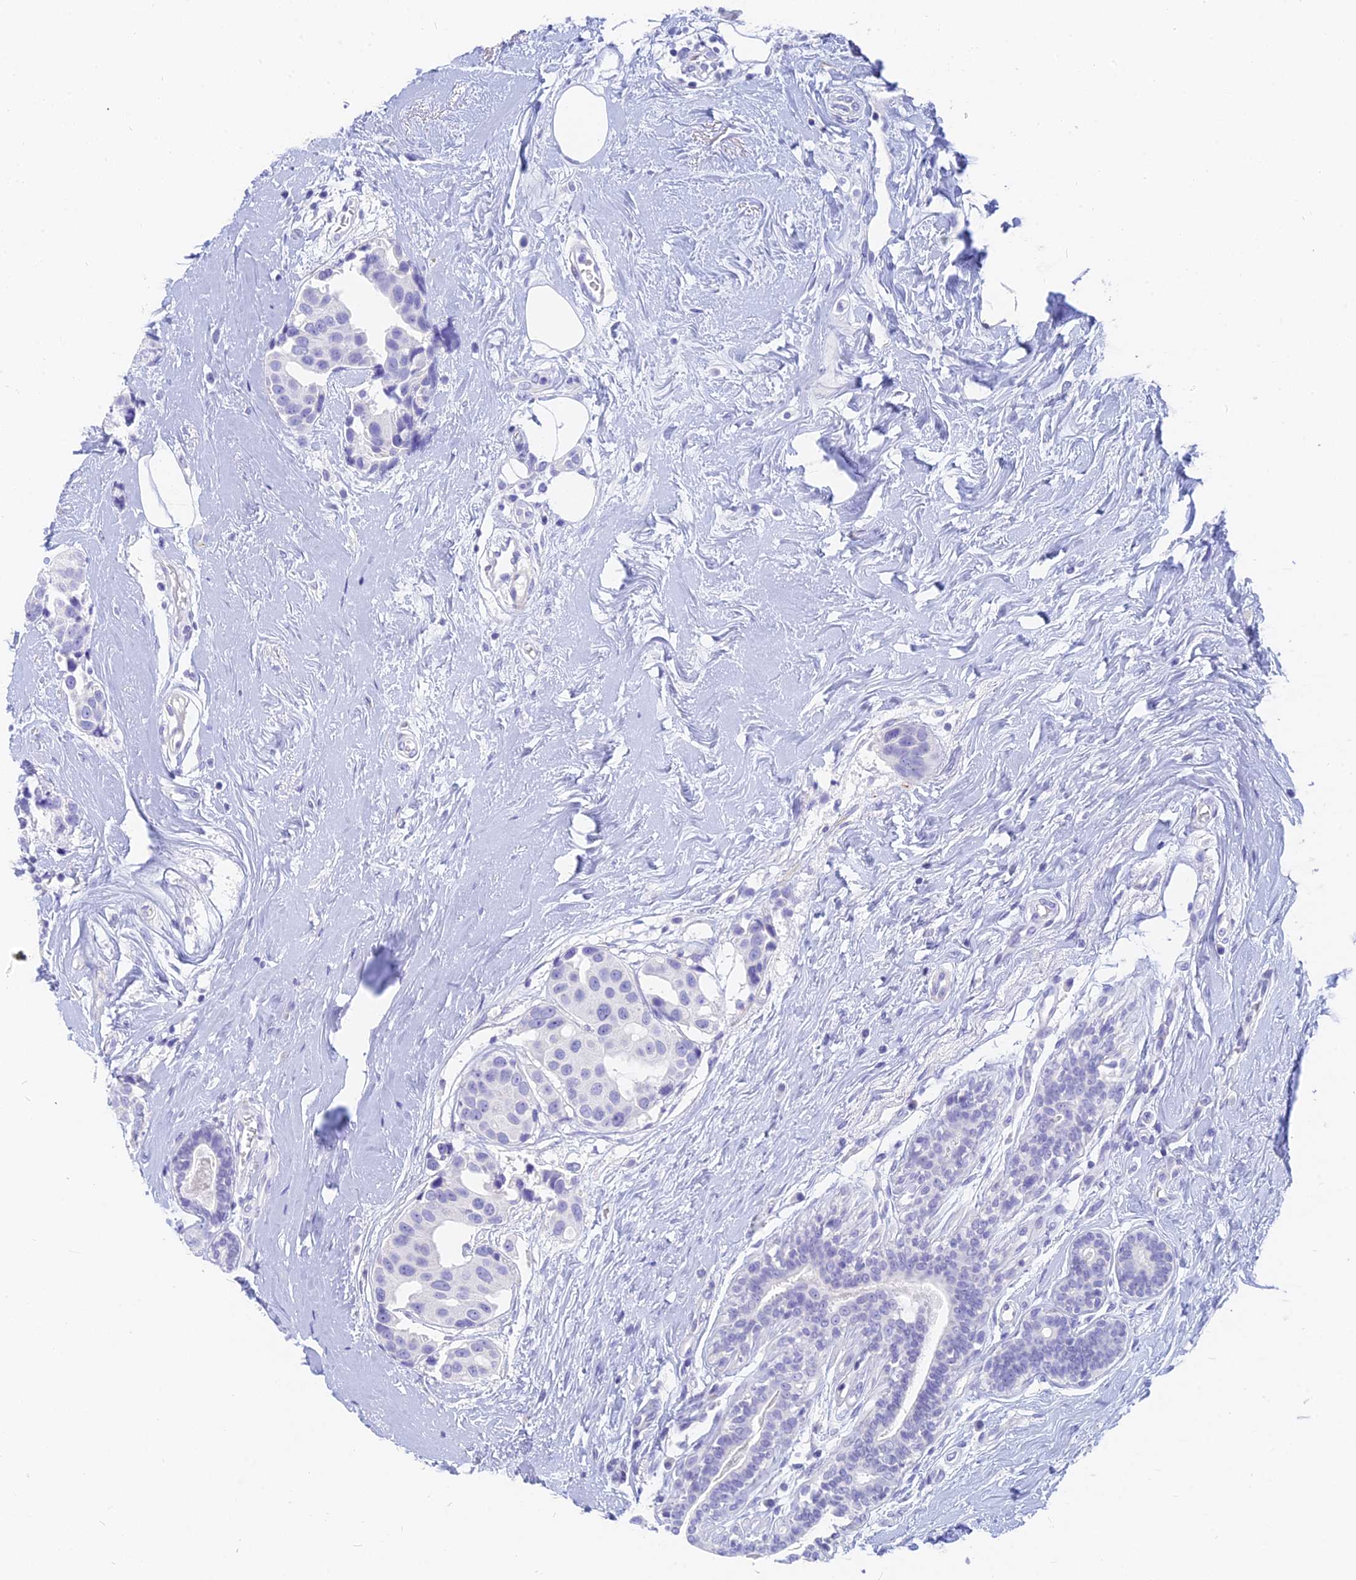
{"staining": {"intensity": "negative", "quantity": "none", "location": "none"}, "tissue": "breast cancer", "cell_type": "Tumor cells", "image_type": "cancer", "snomed": [{"axis": "morphology", "description": "Normal tissue, NOS"}, {"axis": "morphology", "description": "Duct carcinoma"}, {"axis": "topography", "description": "Breast"}], "caption": "IHC photomicrograph of neoplastic tissue: infiltrating ductal carcinoma (breast) stained with DAB shows no significant protein expression in tumor cells.", "gene": "SLC36A2", "patient": {"sex": "female", "age": 39}}